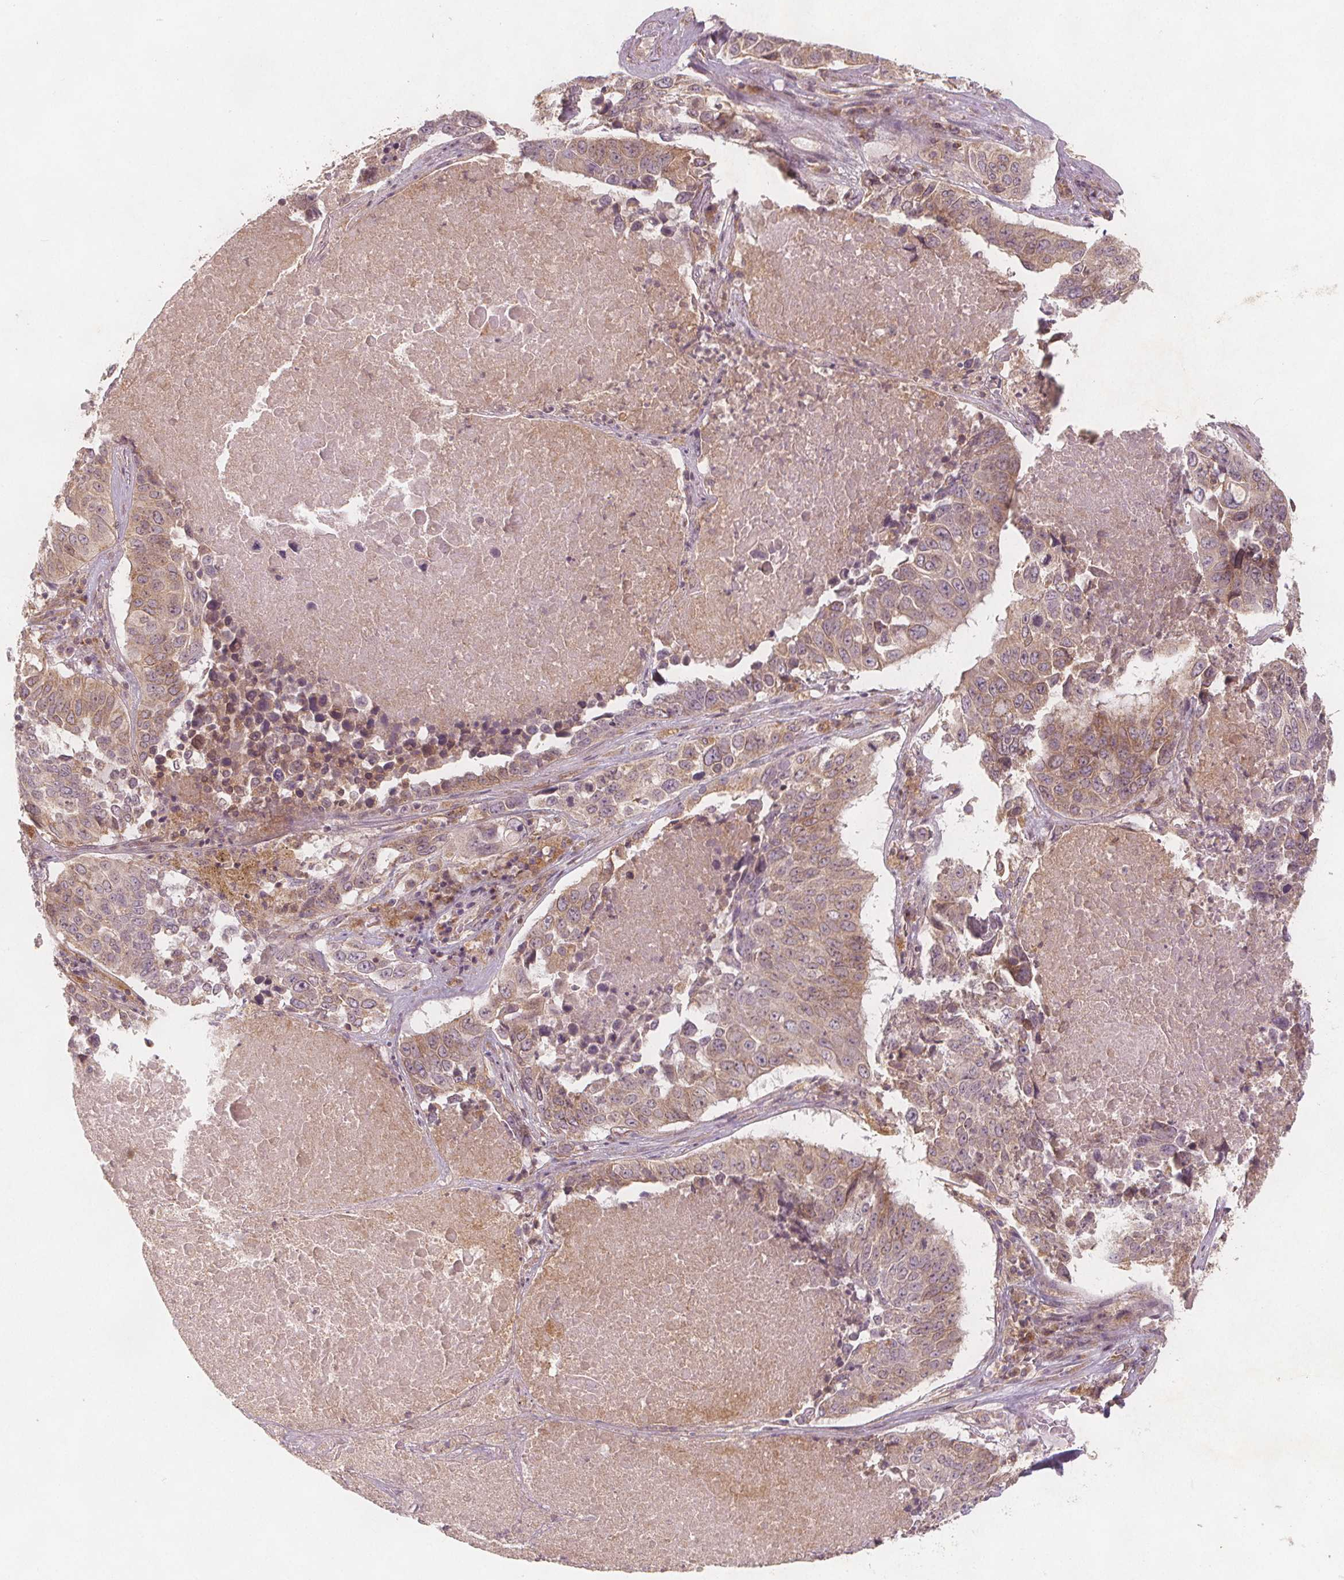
{"staining": {"intensity": "weak", "quantity": "25%-75%", "location": "cytoplasmic/membranous"}, "tissue": "lung cancer", "cell_type": "Tumor cells", "image_type": "cancer", "snomed": [{"axis": "morphology", "description": "Normal tissue, NOS"}, {"axis": "morphology", "description": "Squamous cell carcinoma, NOS"}, {"axis": "topography", "description": "Bronchus"}, {"axis": "topography", "description": "Lung"}], "caption": "Weak cytoplasmic/membranous expression for a protein is identified in approximately 25%-75% of tumor cells of lung cancer (squamous cell carcinoma) using immunohistochemistry (IHC).", "gene": "NCSTN", "patient": {"sex": "male", "age": 64}}